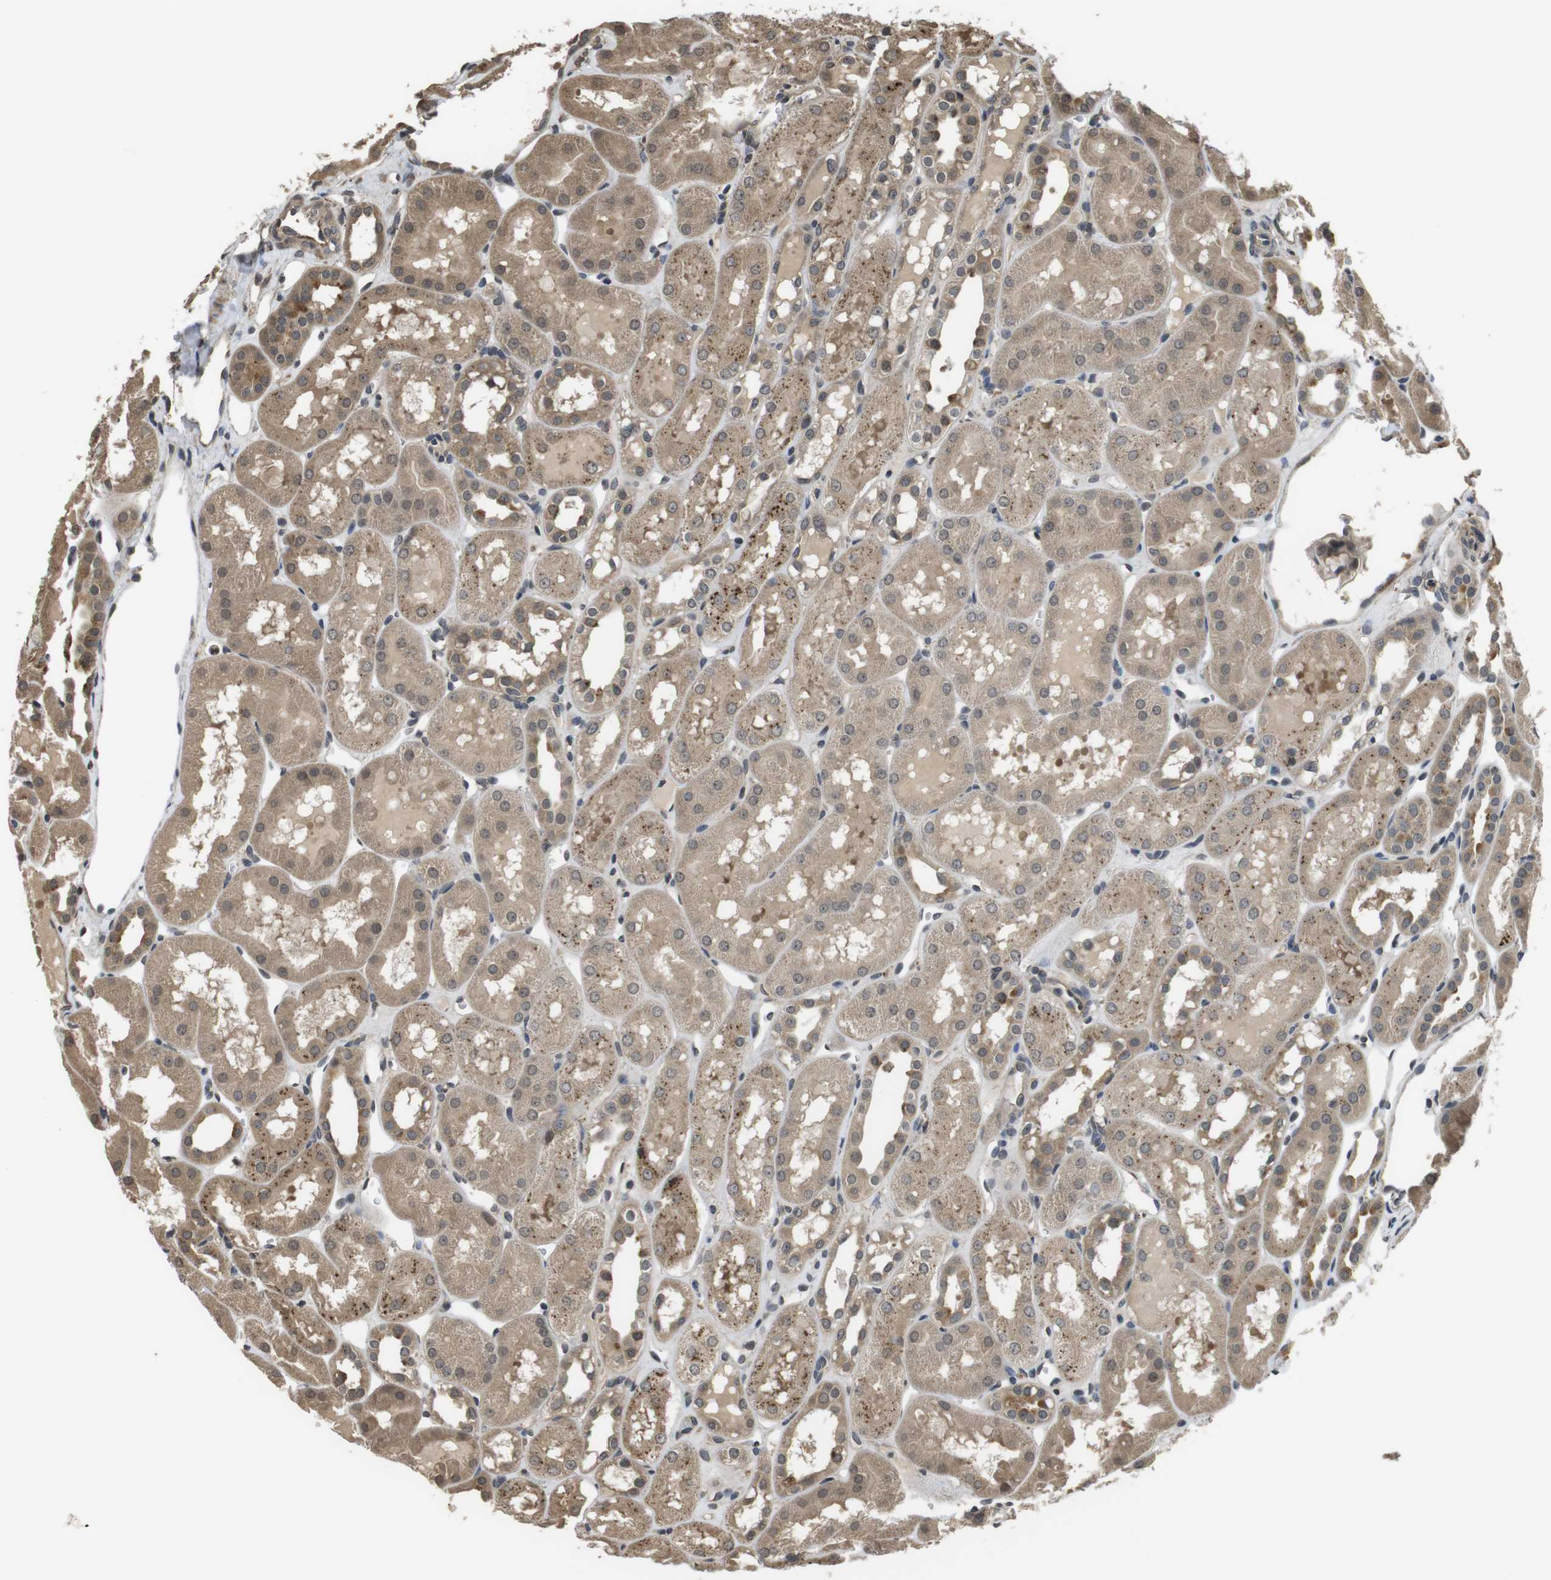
{"staining": {"intensity": "weak", "quantity": "<25%", "location": "cytoplasmic/membranous"}, "tissue": "kidney", "cell_type": "Cells in glomeruli", "image_type": "normal", "snomed": [{"axis": "morphology", "description": "Normal tissue, NOS"}, {"axis": "topography", "description": "Kidney"}, {"axis": "topography", "description": "Urinary bladder"}], "caption": "IHC of unremarkable human kidney shows no staining in cells in glomeruli.", "gene": "FZD10", "patient": {"sex": "male", "age": 16}}